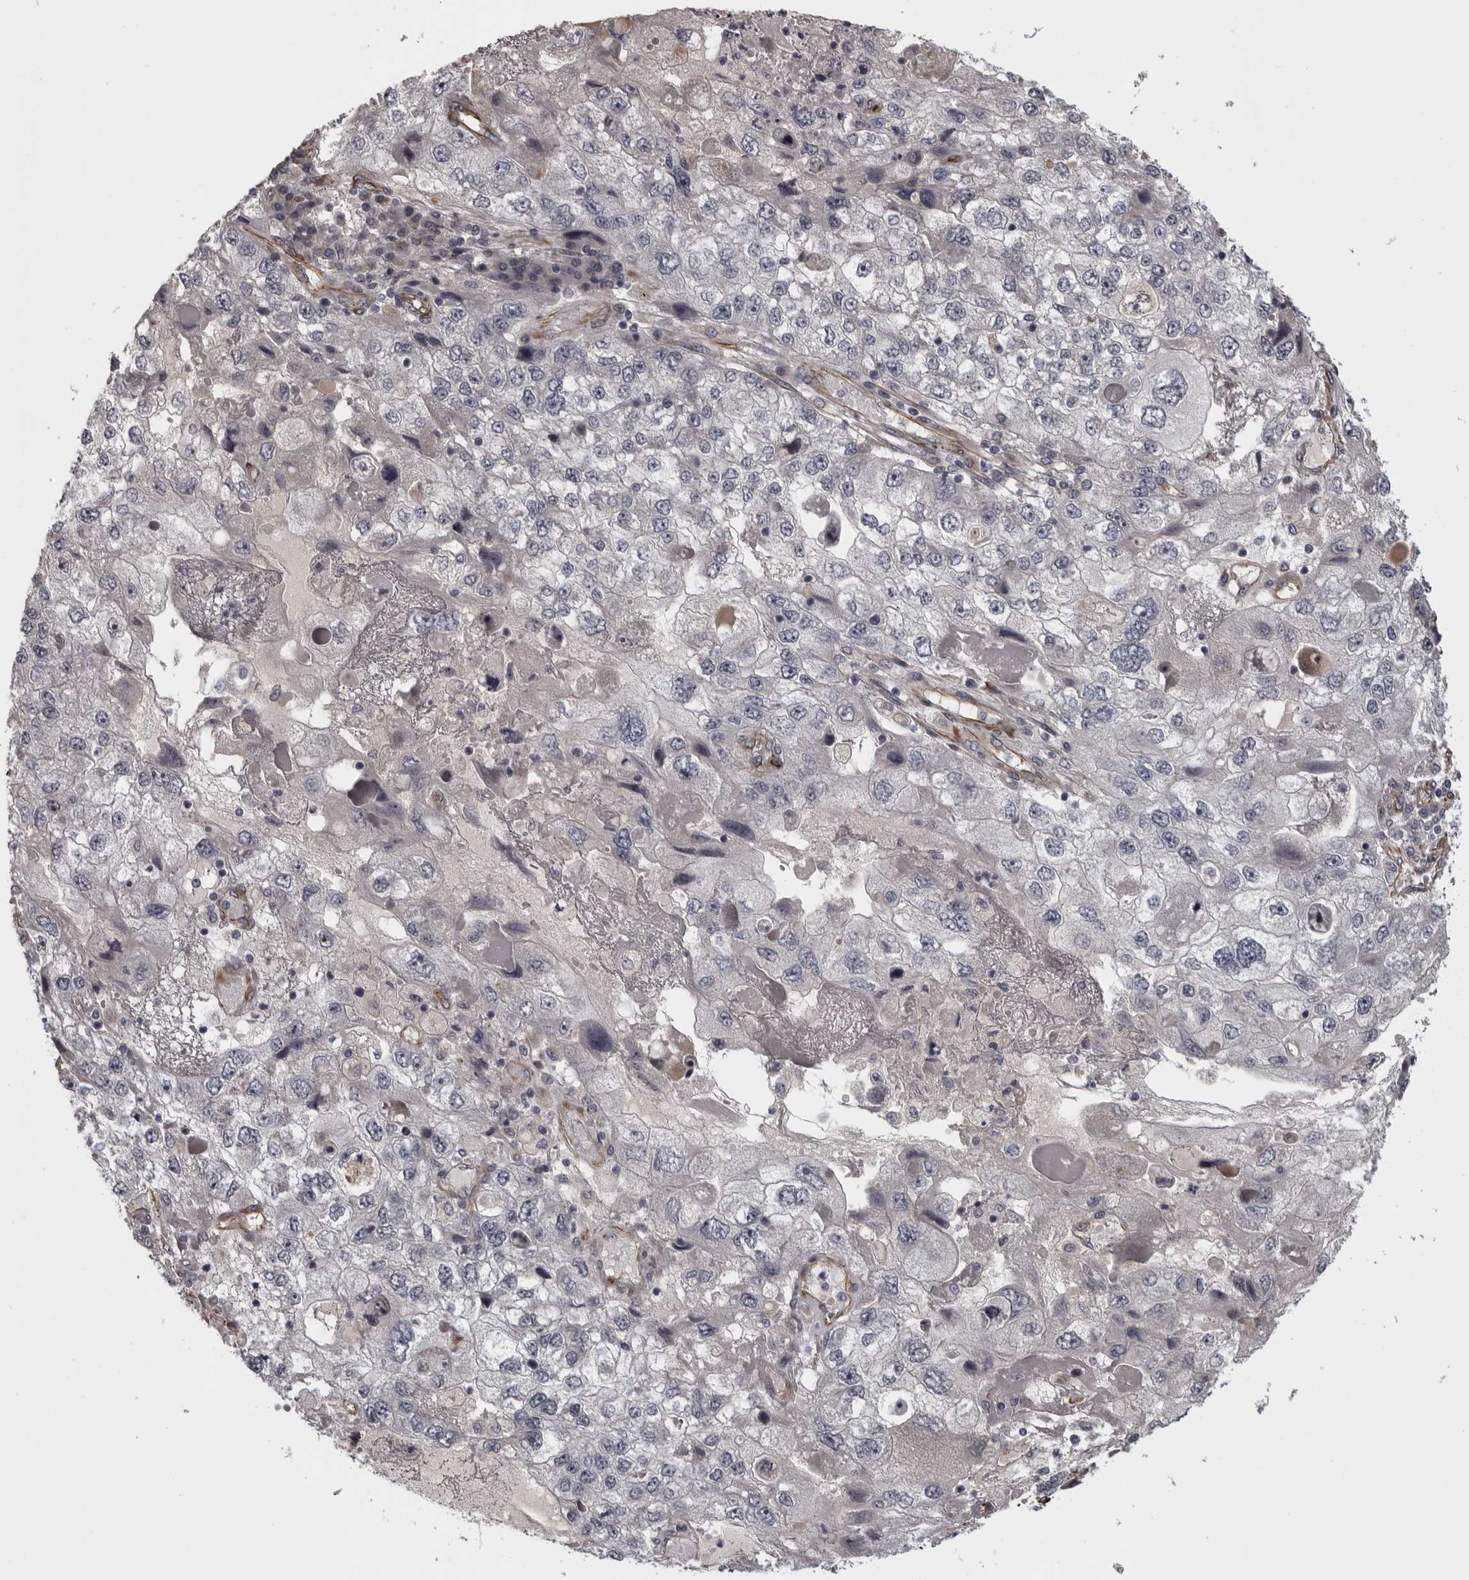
{"staining": {"intensity": "negative", "quantity": "none", "location": "none"}, "tissue": "endometrial cancer", "cell_type": "Tumor cells", "image_type": "cancer", "snomed": [{"axis": "morphology", "description": "Adenocarcinoma, NOS"}, {"axis": "topography", "description": "Endometrium"}], "caption": "A micrograph of adenocarcinoma (endometrial) stained for a protein demonstrates no brown staining in tumor cells.", "gene": "FAAP100", "patient": {"sex": "female", "age": 49}}